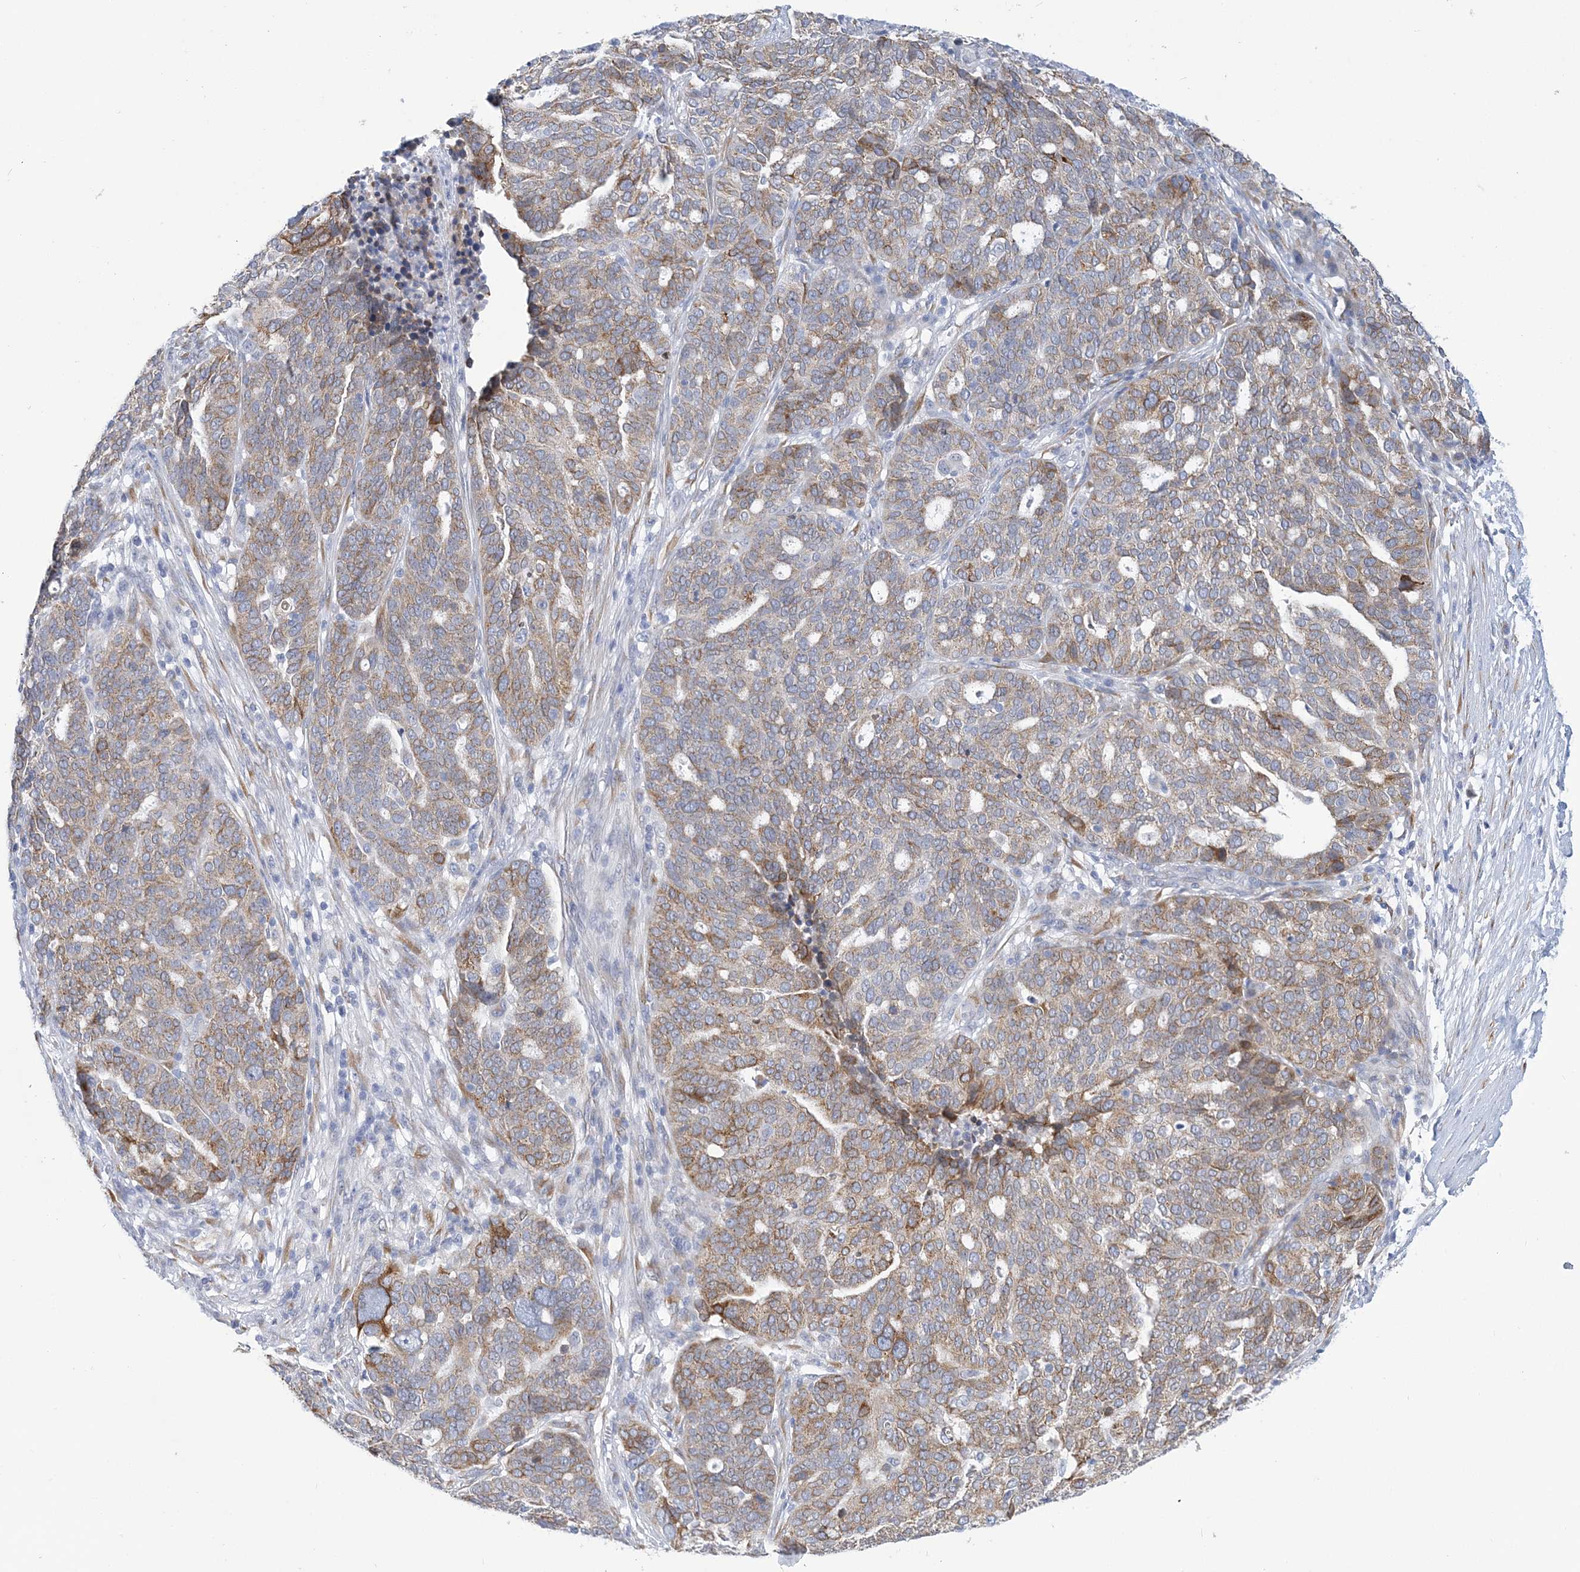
{"staining": {"intensity": "moderate", "quantity": "25%-75%", "location": "cytoplasmic/membranous"}, "tissue": "ovarian cancer", "cell_type": "Tumor cells", "image_type": "cancer", "snomed": [{"axis": "morphology", "description": "Cystadenocarcinoma, serous, NOS"}, {"axis": "topography", "description": "Ovary"}], "caption": "An immunohistochemistry photomicrograph of tumor tissue is shown. Protein staining in brown highlights moderate cytoplasmic/membranous positivity in ovarian serous cystadenocarcinoma within tumor cells.", "gene": "PLEKHG4B", "patient": {"sex": "female", "age": 59}}